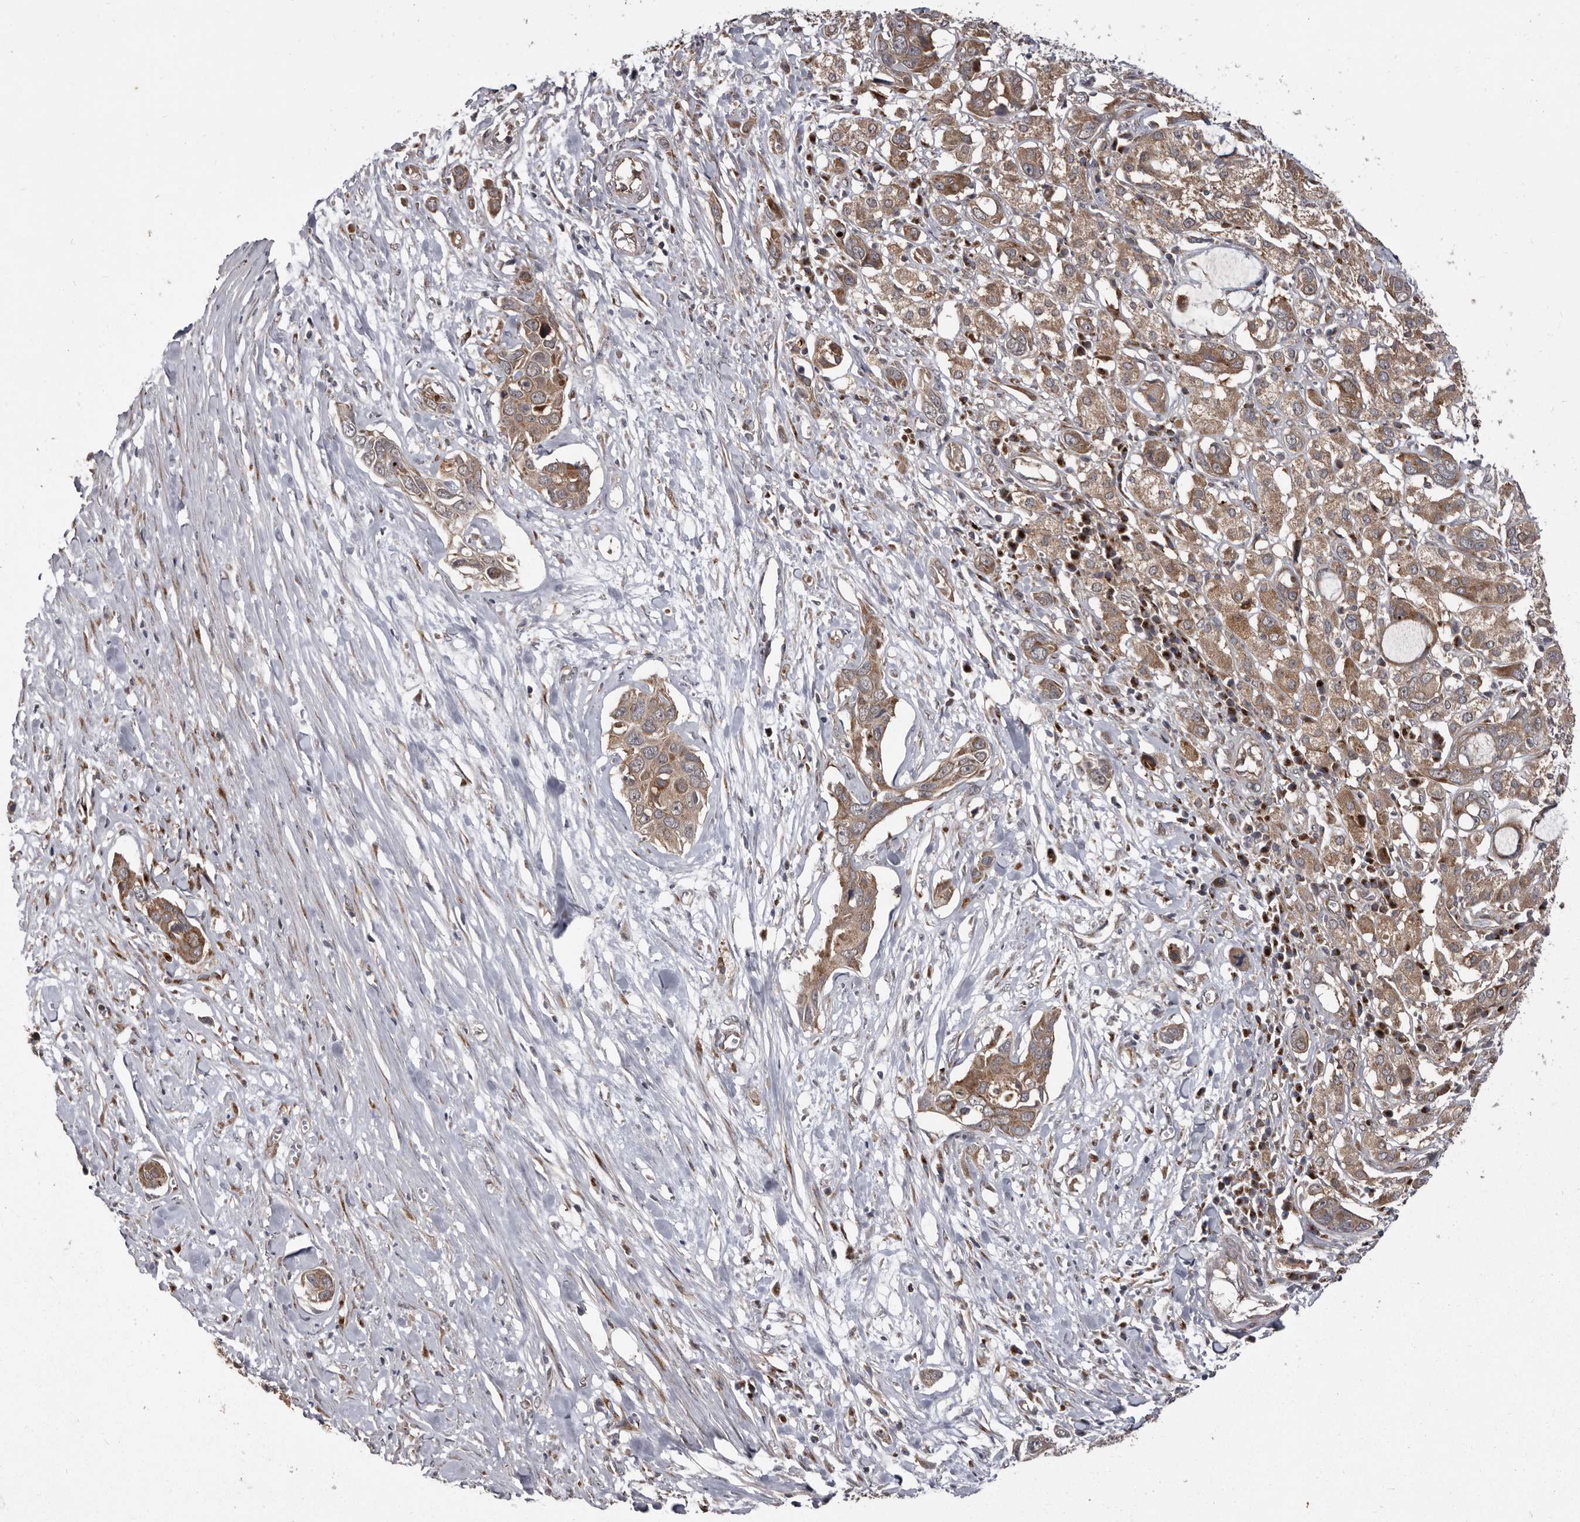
{"staining": {"intensity": "moderate", "quantity": ">75%", "location": "cytoplasmic/membranous"}, "tissue": "pancreatic cancer", "cell_type": "Tumor cells", "image_type": "cancer", "snomed": [{"axis": "morphology", "description": "Adenocarcinoma, NOS"}, {"axis": "topography", "description": "Pancreas"}], "caption": "A high-resolution photomicrograph shows immunohistochemistry staining of pancreatic cancer, which displays moderate cytoplasmic/membranous positivity in approximately >75% of tumor cells. The staining is performed using DAB (3,3'-diaminobenzidine) brown chromogen to label protein expression. The nuclei are counter-stained blue using hematoxylin.", "gene": "FLAD1", "patient": {"sex": "female", "age": 60}}